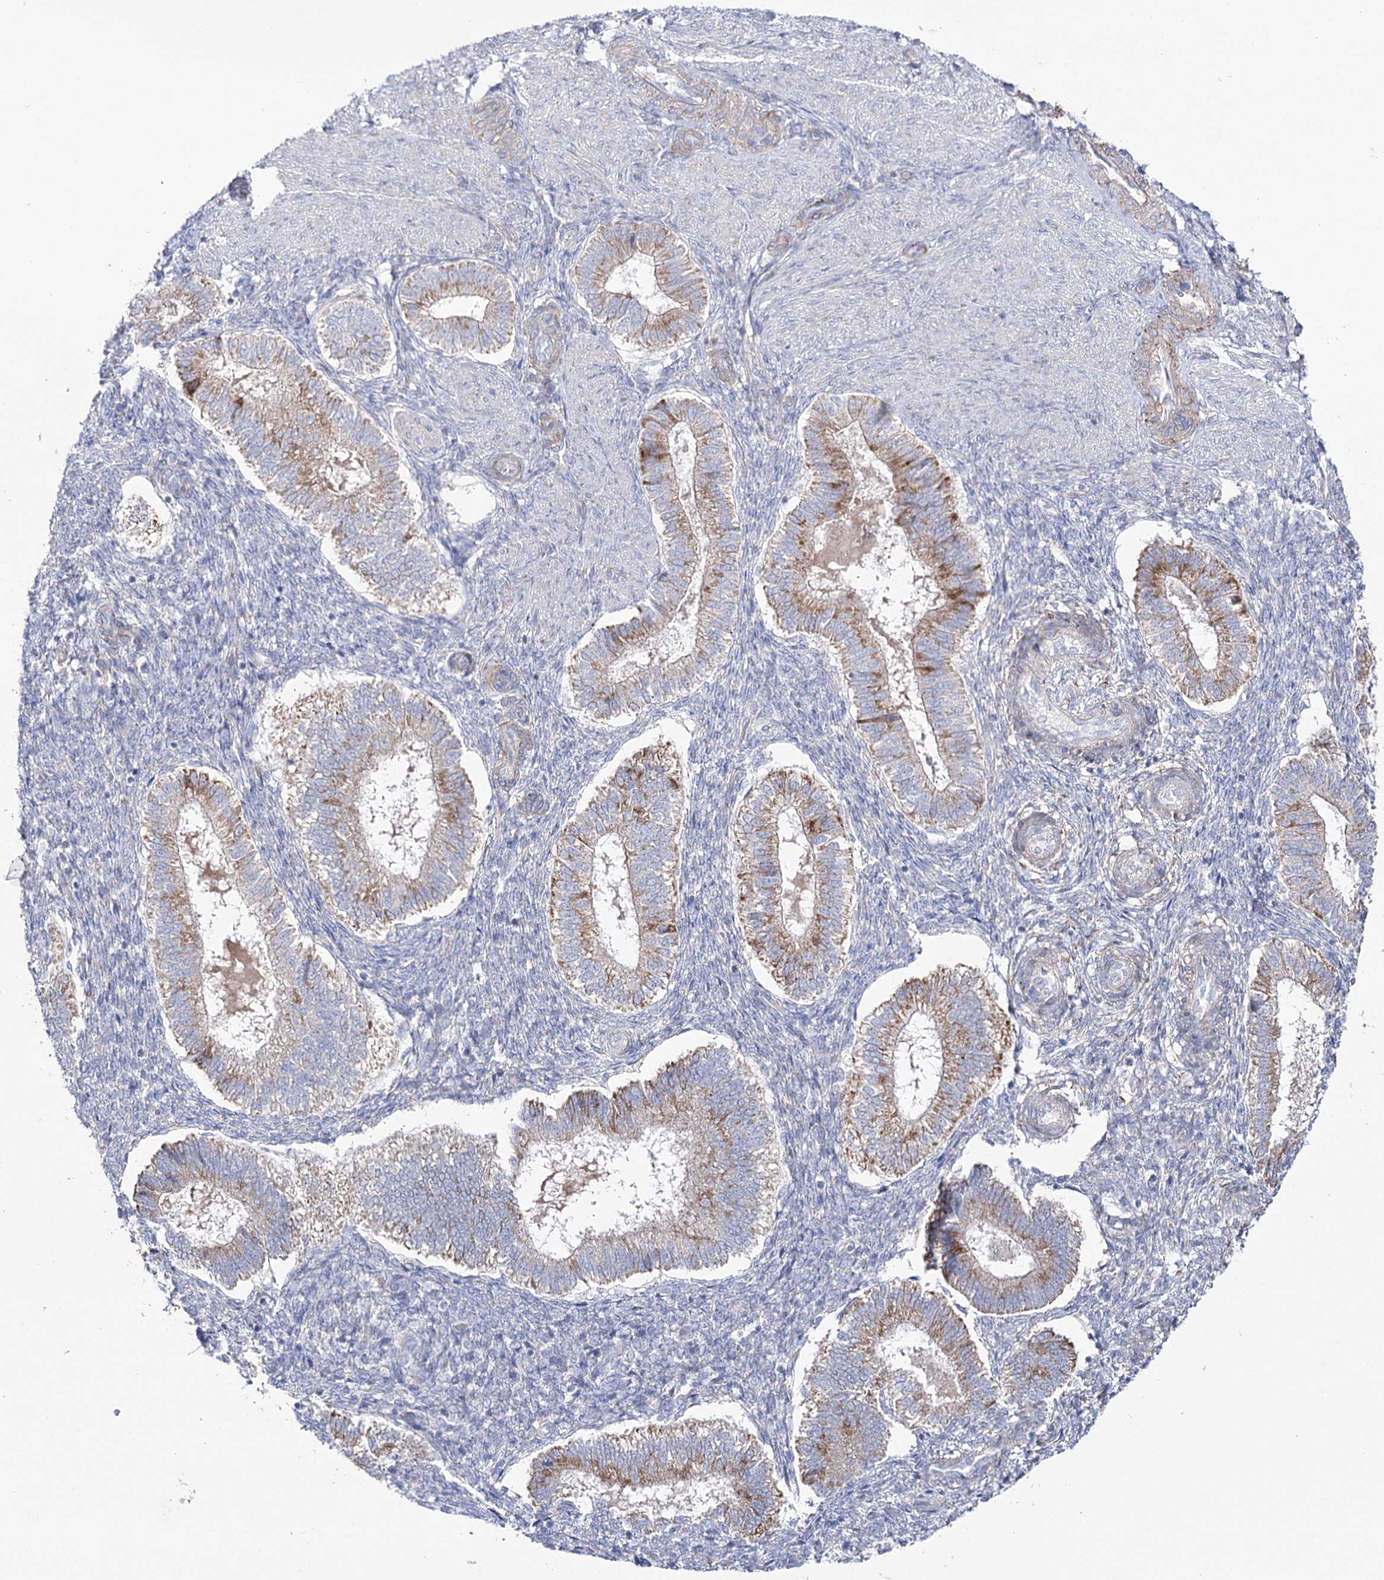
{"staining": {"intensity": "negative", "quantity": "none", "location": "none"}, "tissue": "endometrium", "cell_type": "Cells in endometrial stroma", "image_type": "normal", "snomed": [{"axis": "morphology", "description": "Normal tissue, NOS"}, {"axis": "topography", "description": "Endometrium"}], "caption": "Immunohistochemistry (IHC) micrograph of unremarkable endometrium: endometrium stained with DAB (3,3'-diaminobenzidine) exhibits no significant protein expression in cells in endometrial stroma.", "gene": "METTL5", "patient": {"sex": "female", "age": 25}}